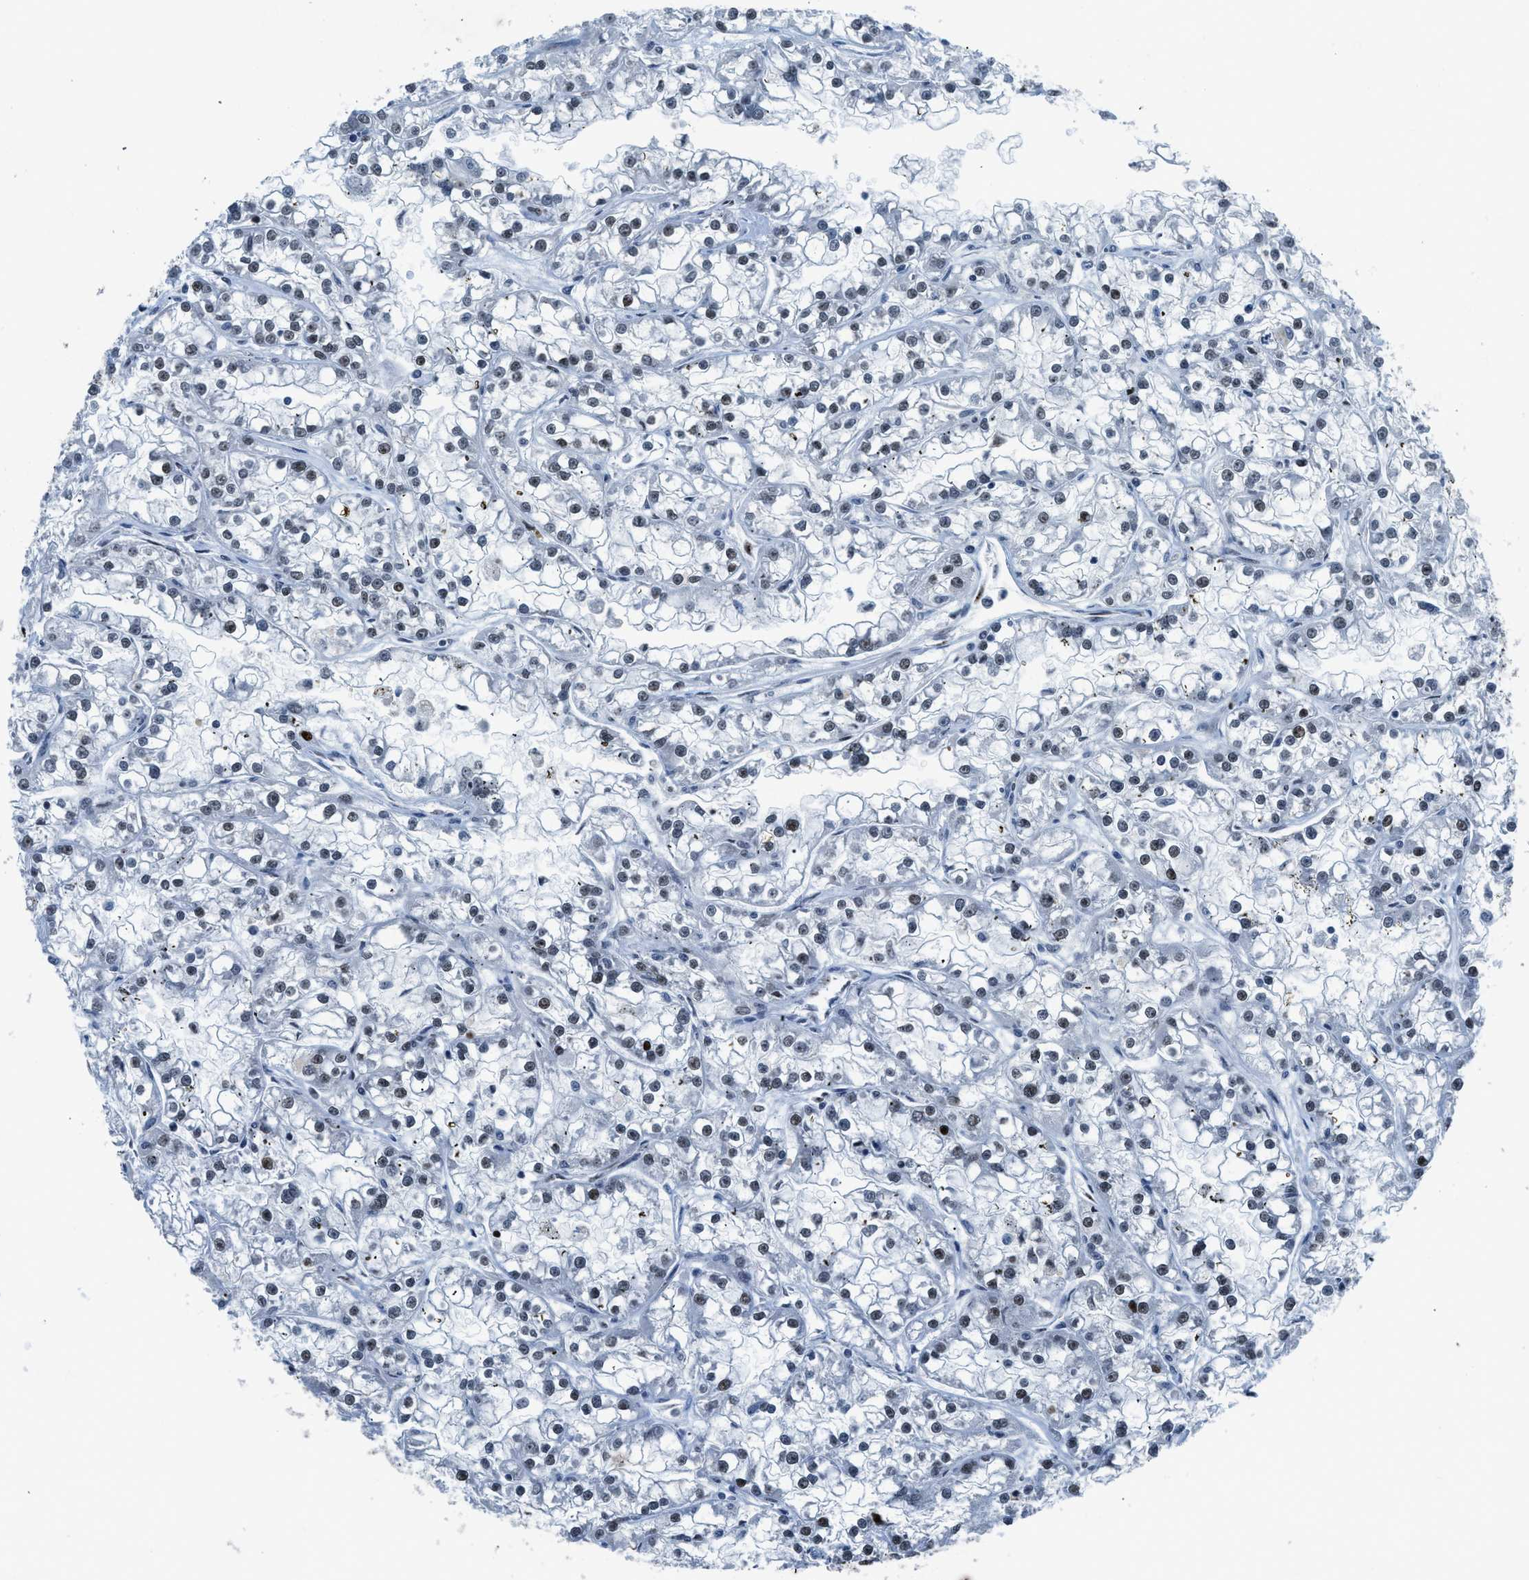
{"staining": {"intensity": "moderate", "quantity": "25%-75%", "location": "nuclear"}, "tissue": "renal cancer", "cell_type": "Tumor cells", "image_type": "cancer", "snomed": [{"axis": "morphology", "description": "Adenocarcinoma, NOS"}, {"axis": "topography", "description": "Kidney"}], "caption": "A photomicrograph of human renal cancer stained for a protein exhibits moderate nuclear brown staining in tumor cells.", "gene": "RAD51B", "patient": {"sex": "female", "age": 52}}